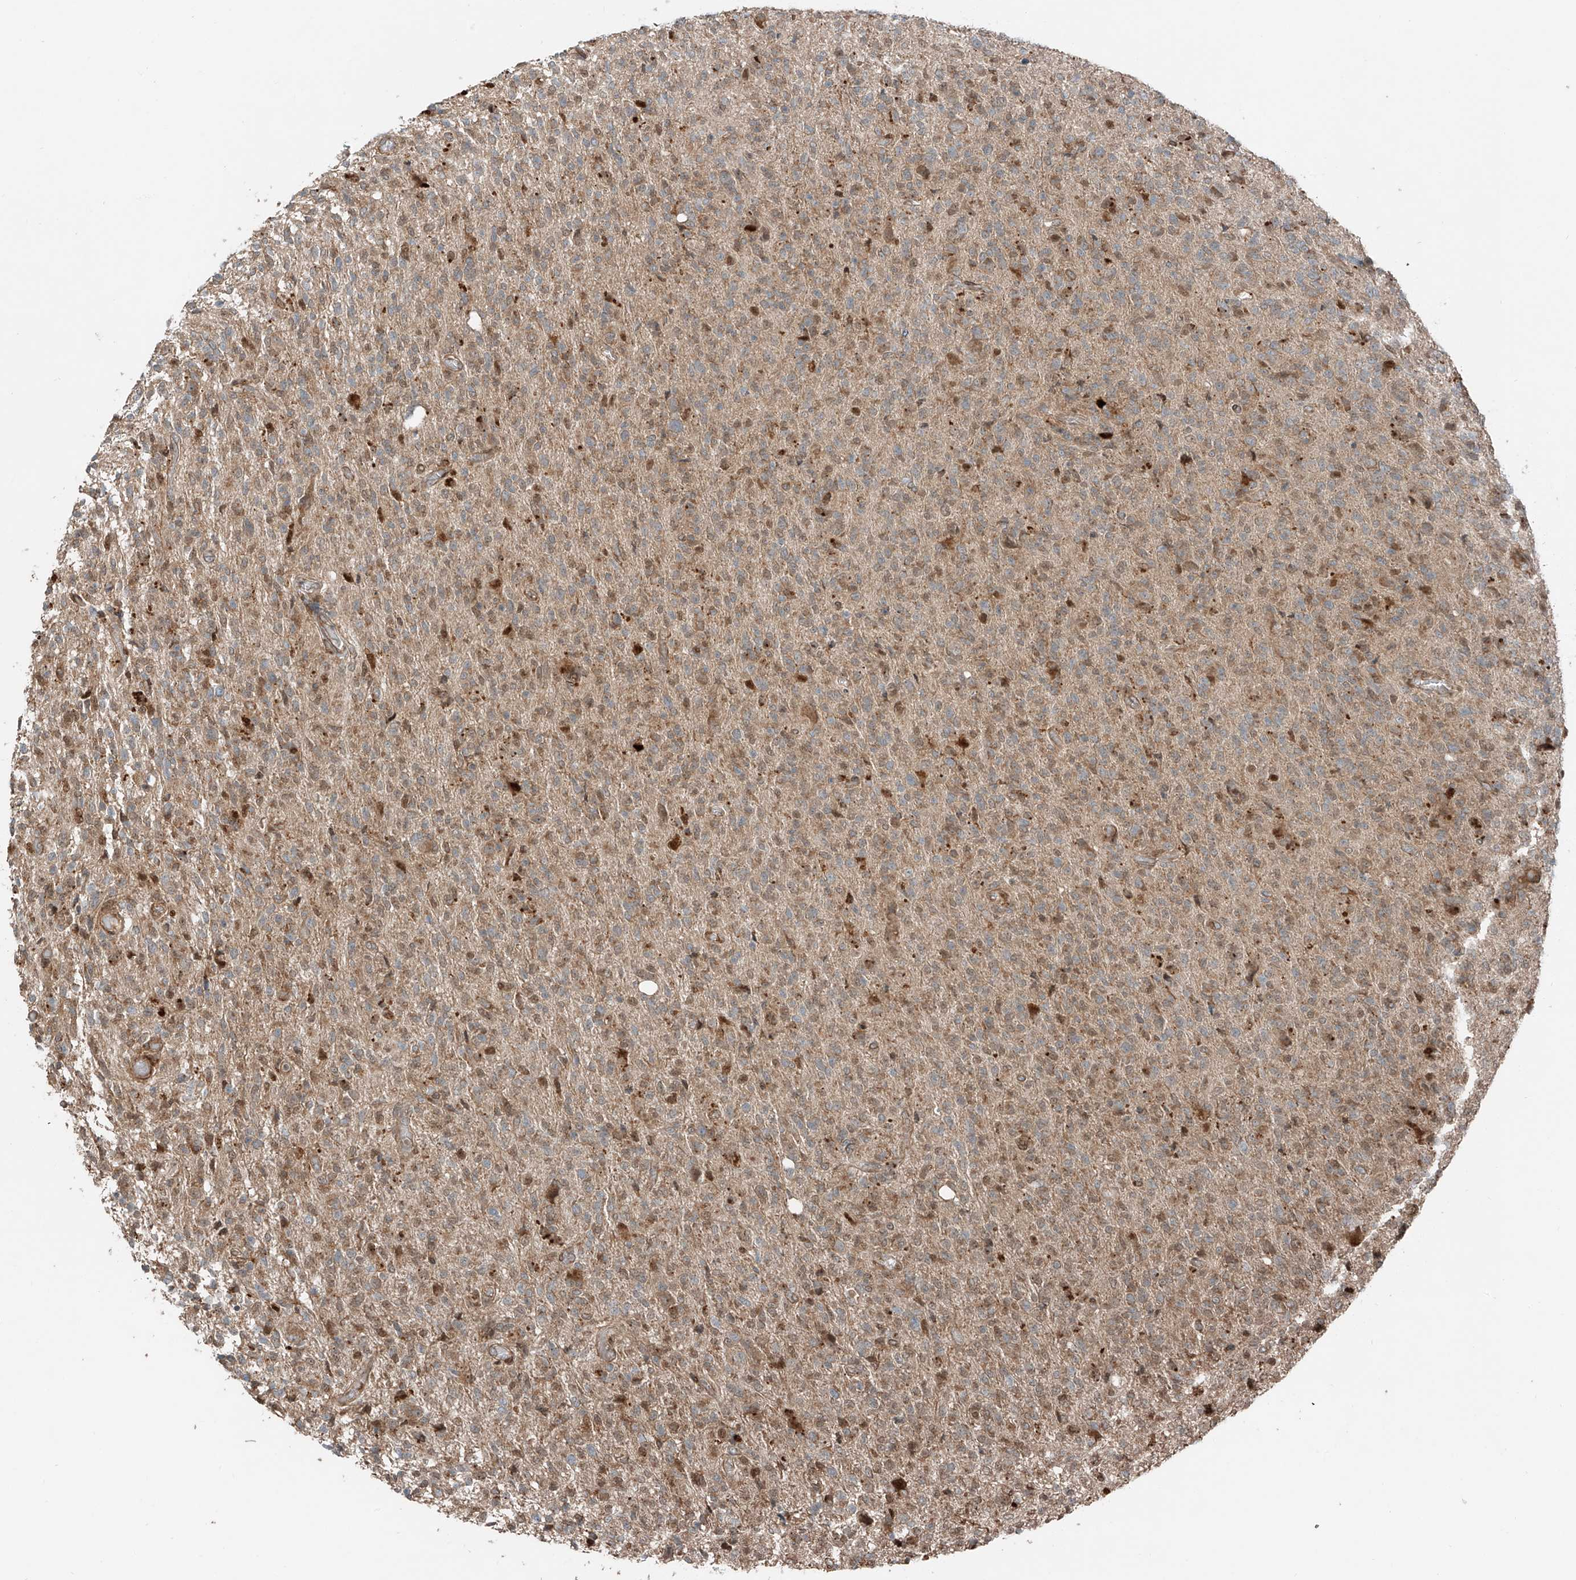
{"staining": {"intensity": "weak", "quantity": "25%-75%", "location": "cytoplasmic/membranous"}, "tissue": "glioma", "cell_type": "Tumor cells", "image_type": "cancer", "snomed": [{"axis": "morphology", "description": "Glioma, malignant, High grade"}, {"axis": "topography", "description": "Brain"}], "caption": "Immunohistochemistry histopathology image of neoplastic tissue: glioma stained using immunohistochemistry (IHC) demonstrates low levels of weak protein expression localized specifically in the cytoplasmic/membranous of tumor cells, appearing as a cytoplasmic/membranous brown color.", "gene": "CEP162", "patient": {"sex": "female", "age": 57}}